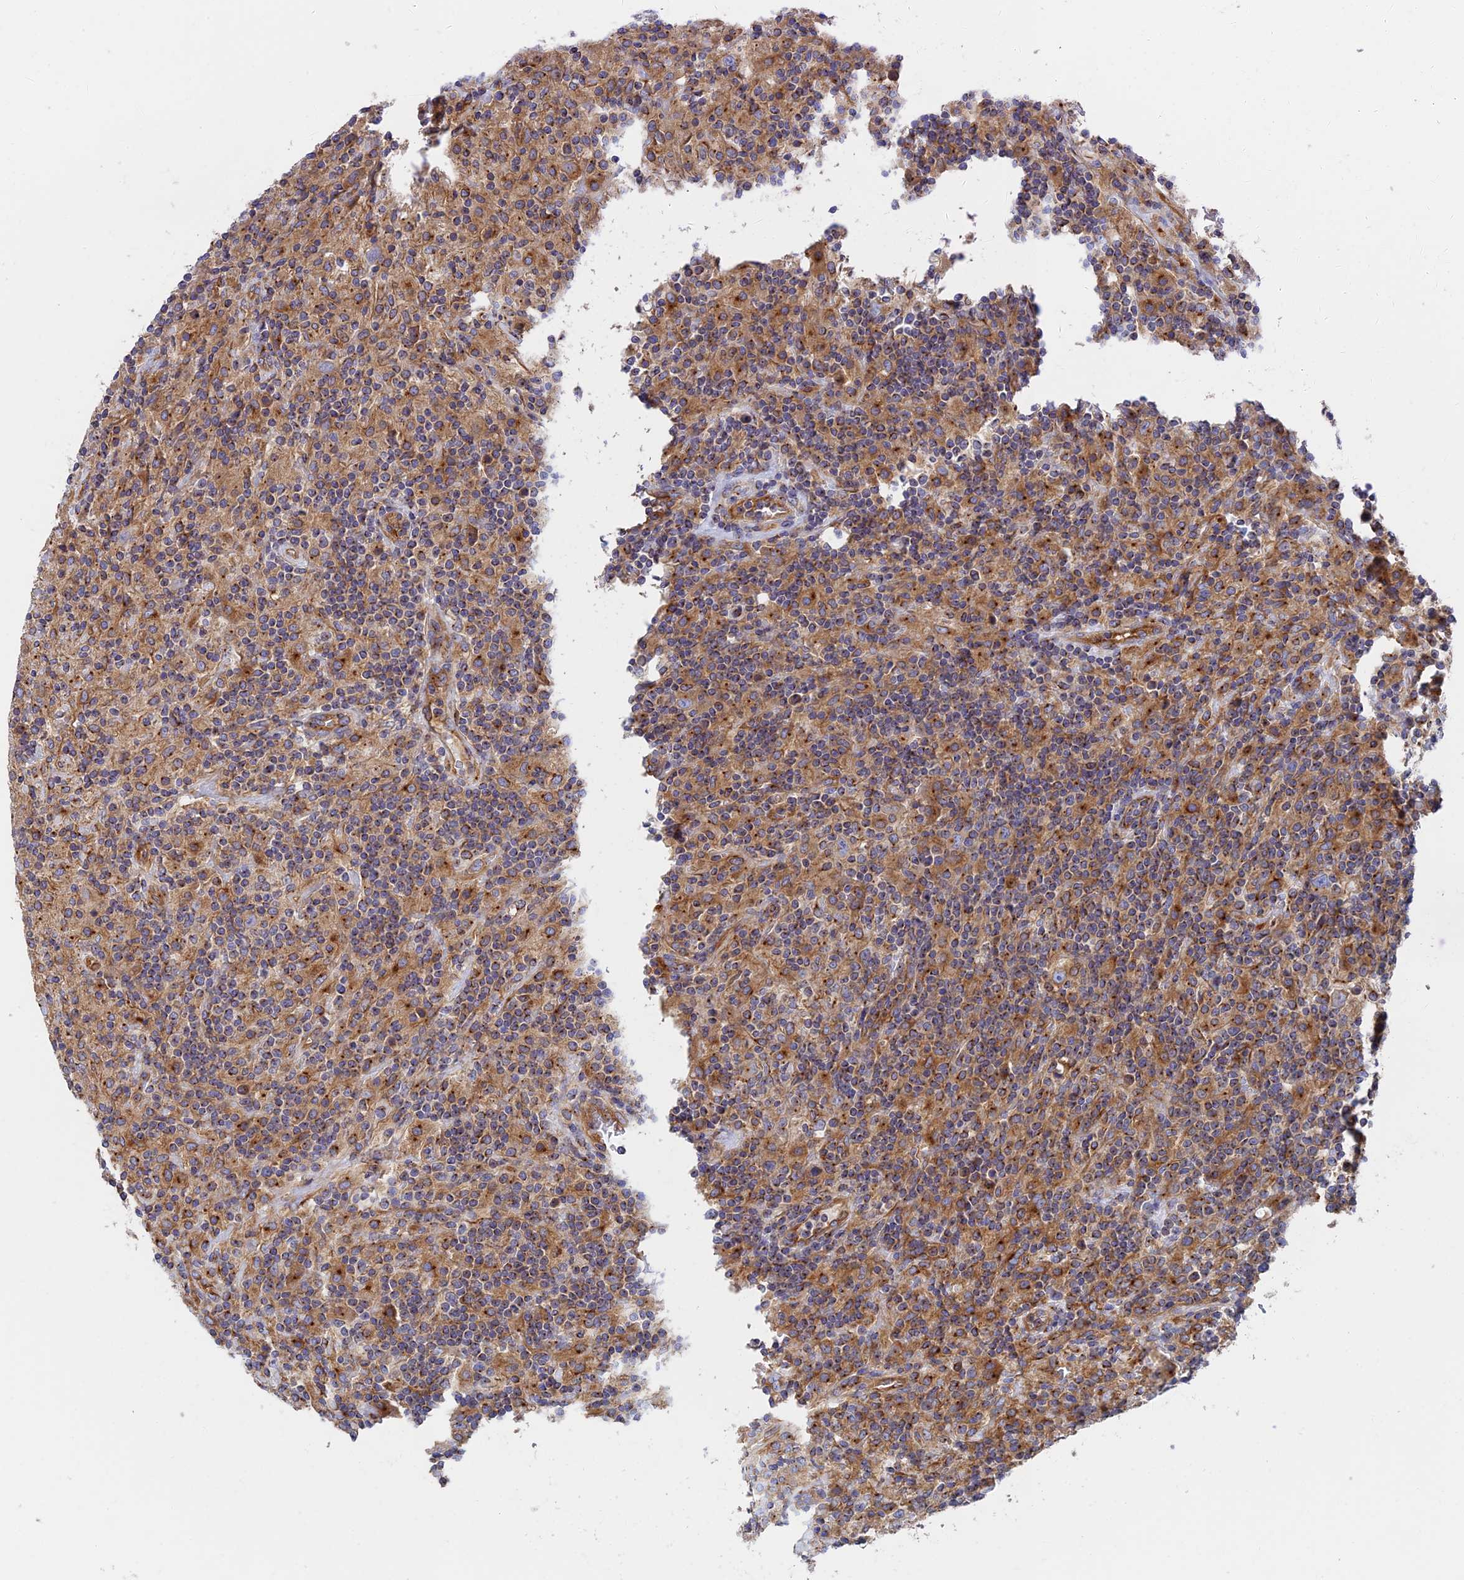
{"staining": {"intensity": "weak", "quantity": ">75%", "location": "cytoplasmic/membranous"}, "tissue": "lymphoma", "cell_type": "Tumor cells", "image_type": "cancer", "snomed": [{"axis": "morphology", "description": "Hodgkin's disease, NOS"}, {"axis": "topography", "description": "Lymph node"}], "caption": "Tumor cells exhibit low levels of weak cytoplasmic/membranous expression in about >75% of cells in human Hodgkin's disease.", "gene": "DCTN2", "patient": {"sex": "male", "age": 70}}